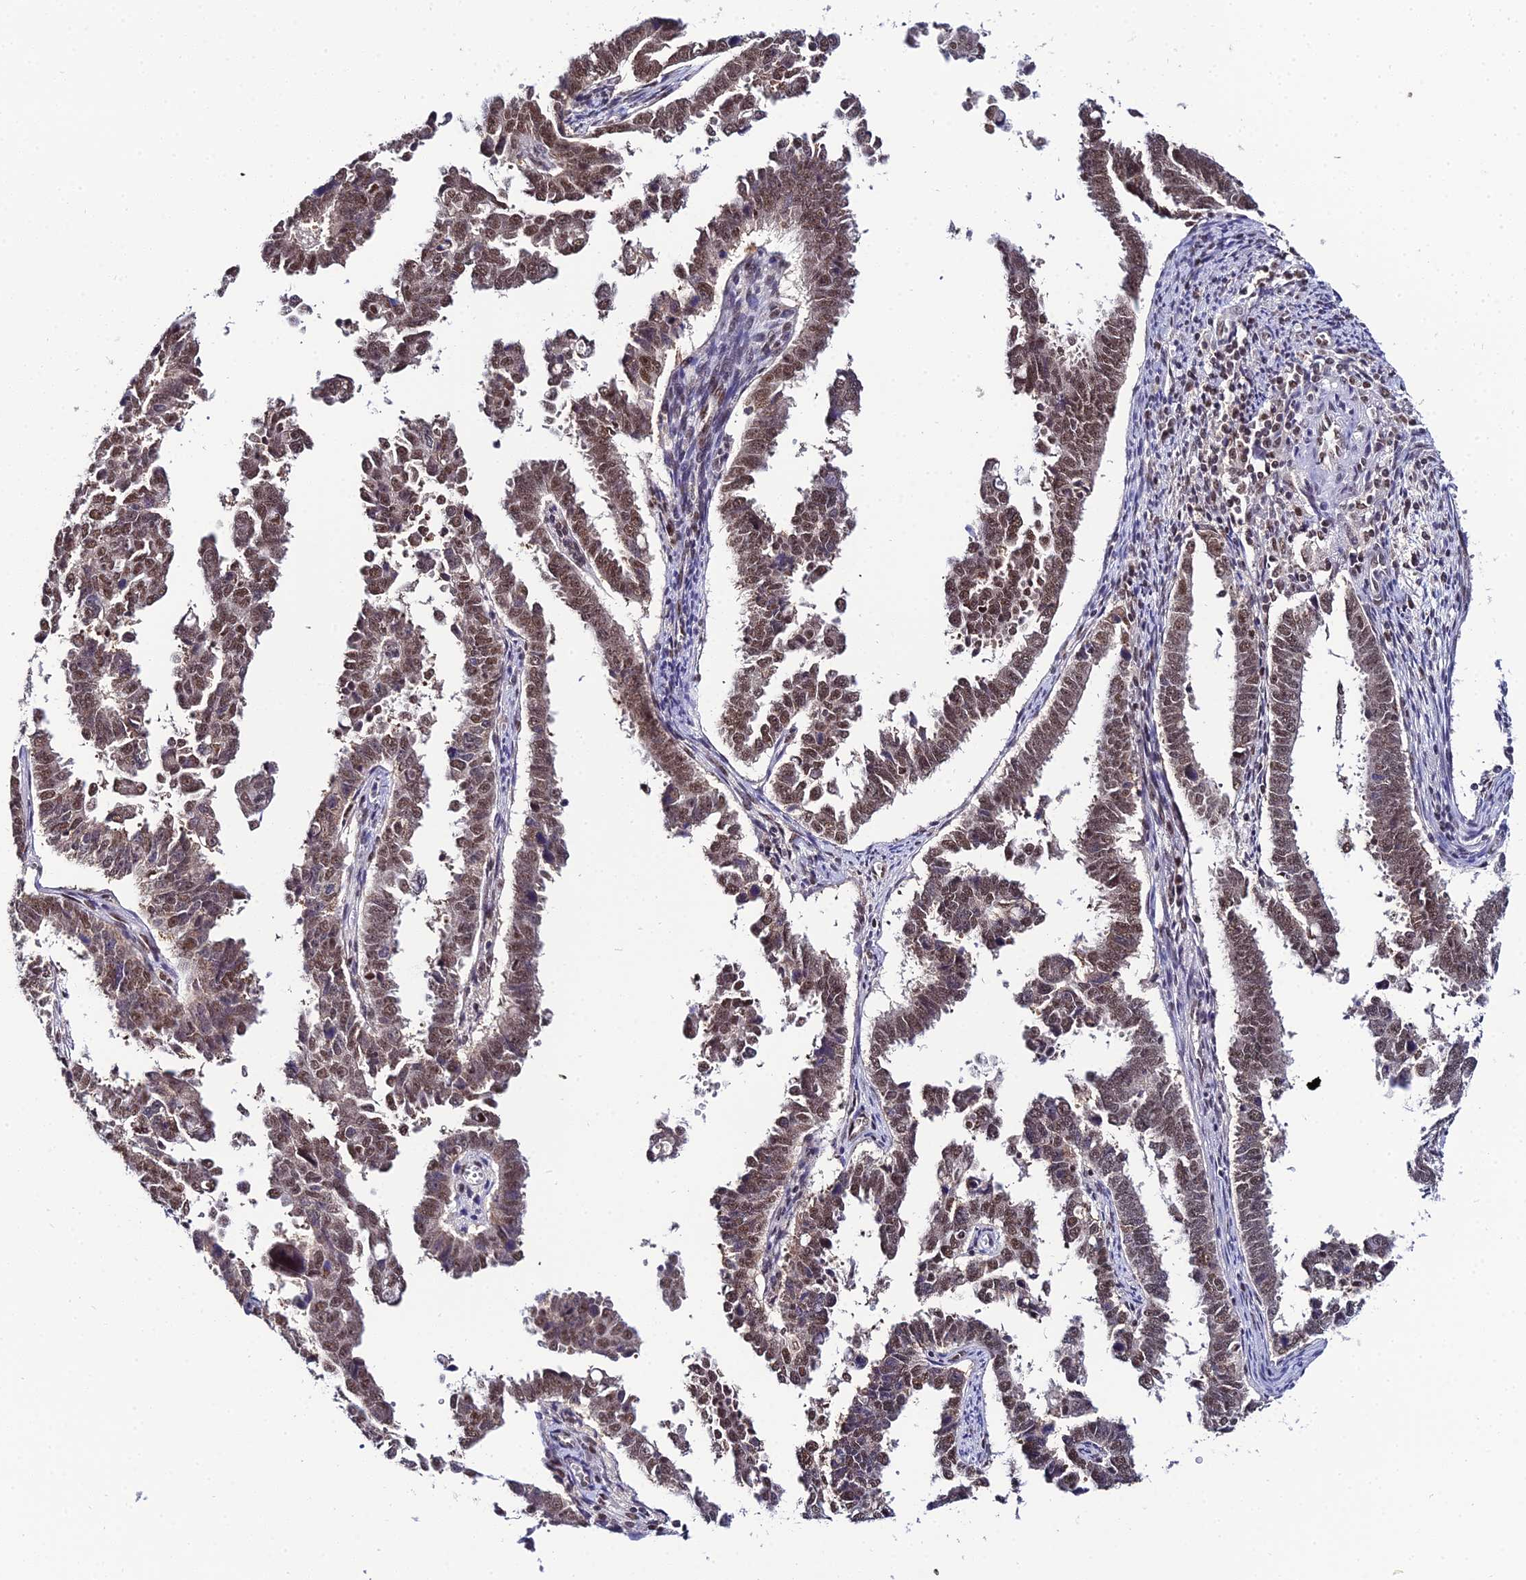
{"staining": {"intensity": "strong", "quantity": ">75%", "location": "nuclear"}, "tissue": "endometrial cancer", "cell_type": "Tumor cells", "image_type": "cancer", "snomed": [{"axis": "morphology", "description": "Adenocarcinoma, NOS"}, {"axis": "topography", "description": "Endometrium"}], "caption": "Protein analysis of adenocarcinoma (endometrial) tissue demonstrates strong nuclear positivity in approximately >75% of tumor cells.", "gene": "EXOSC3", "patient": {"sex": "female", "age": 75}}